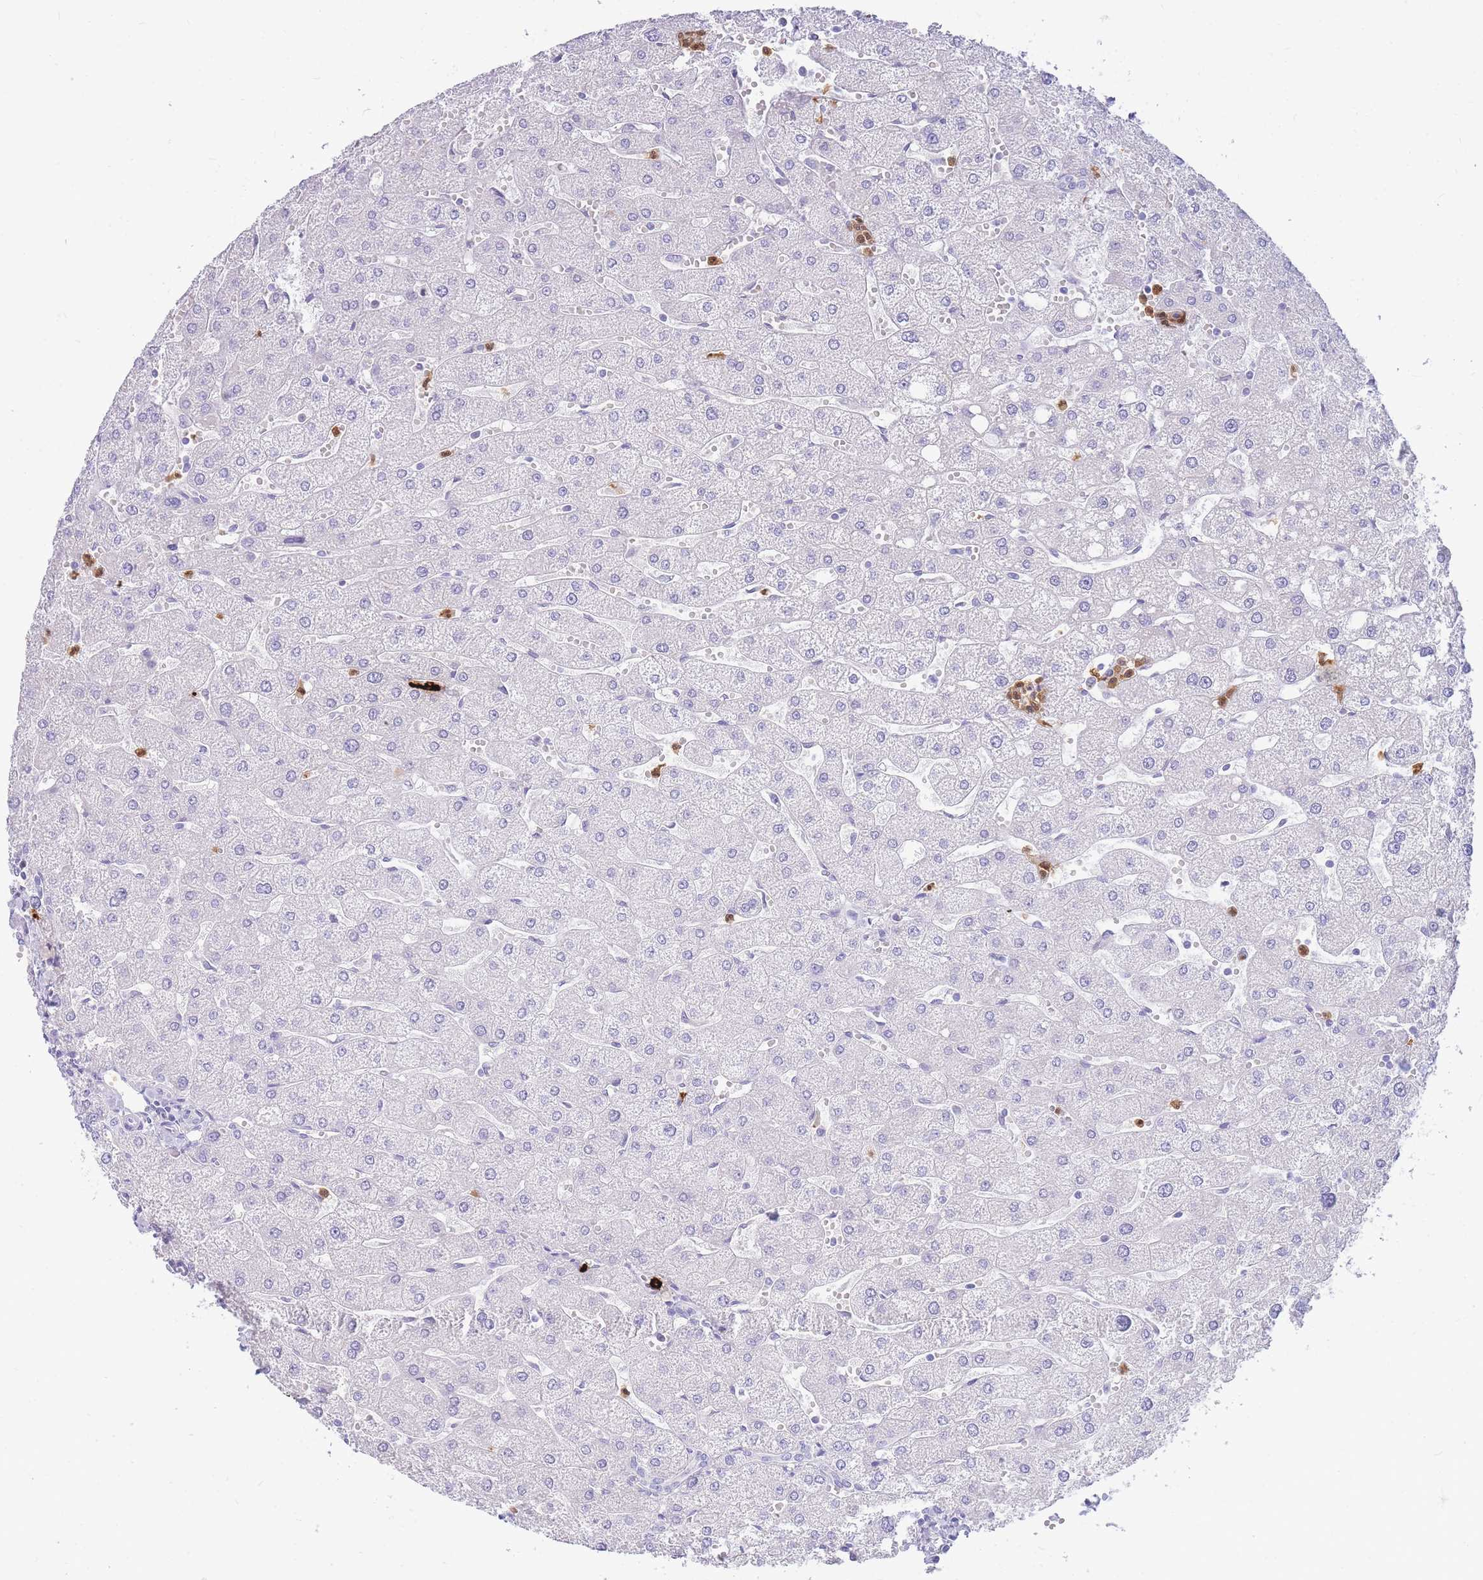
{"staining": {"intensity": "negative", "quantity": "none", "location": "none"}, "tissue": "liver", "cell_type": "Cholangiocytes", "image_type": "normal", "snomed": [{"axis": "morphology", "description": "Normal tissue, NOS"}, {"axis": "topography", "description": "Liver"}], "caption": "High power microscopy image of an immunohistochemistry image of unremarkable liver, revealing no significant positivity in cholangiocytes.", "gene": "TPSAB1", "patient": {"sex": "male", "age": 67}}